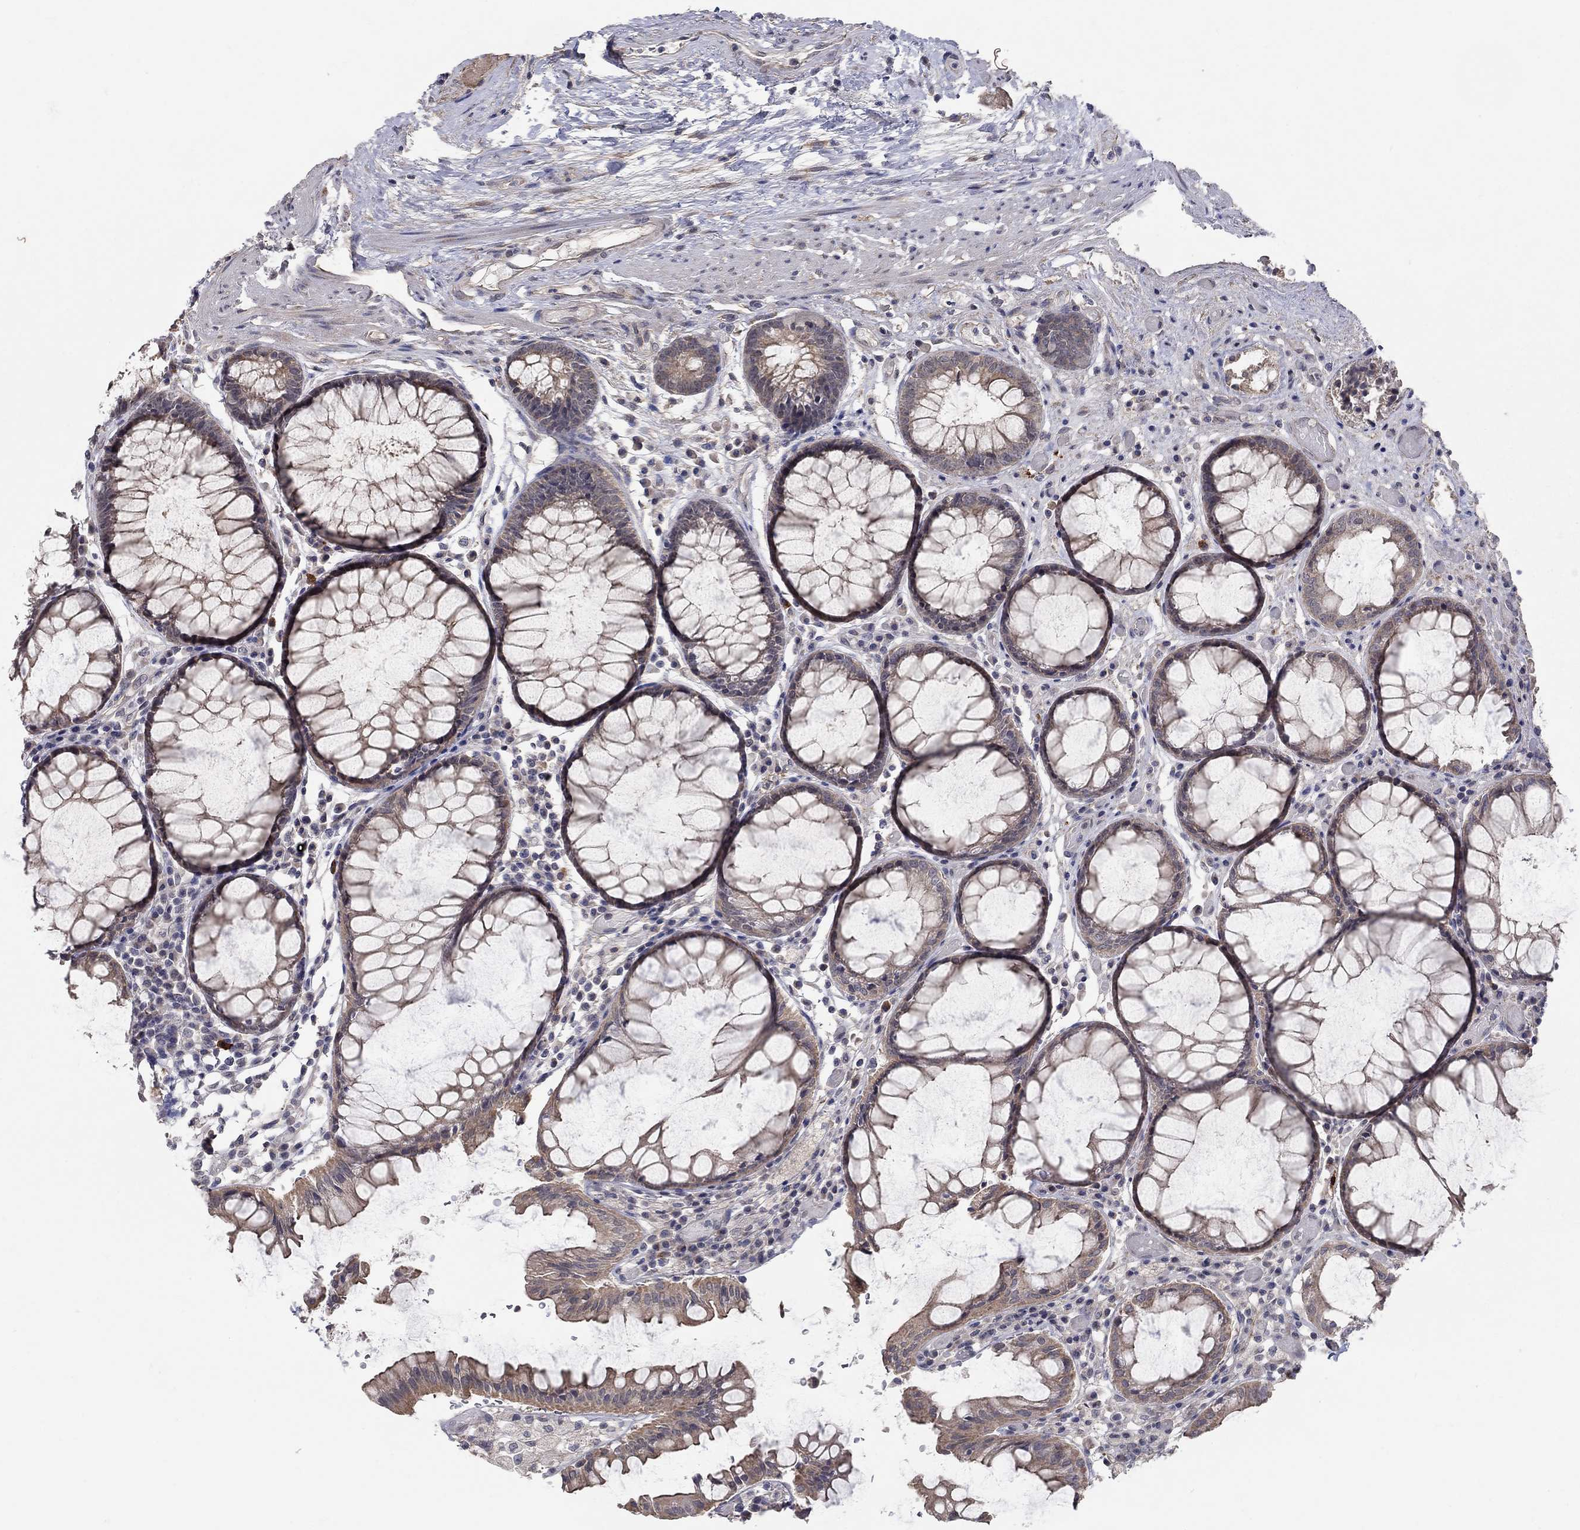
{"staining": {"intensity": "weak", "quantity": "25%-75%", "location": "cytoplasmic/membranous"}, "tissue": "rectum", "cell_type": "Glandular cells", "image_type": "normal", "snomed": [{"axis": "morphology", "description": "Normal tissue, NOS"}, {"axis": "topography", "description": "Rectum"}], "caption": "Immunohistochemistry photomicrograph of normal human rectum stained for a protein (brown), which reveals low levels of weak cytoplasmic/membranous staining in approximately 25%-75% of glandular cells.", "gene": "WASF3", "patient": {"sex": "female", "age": 68}}